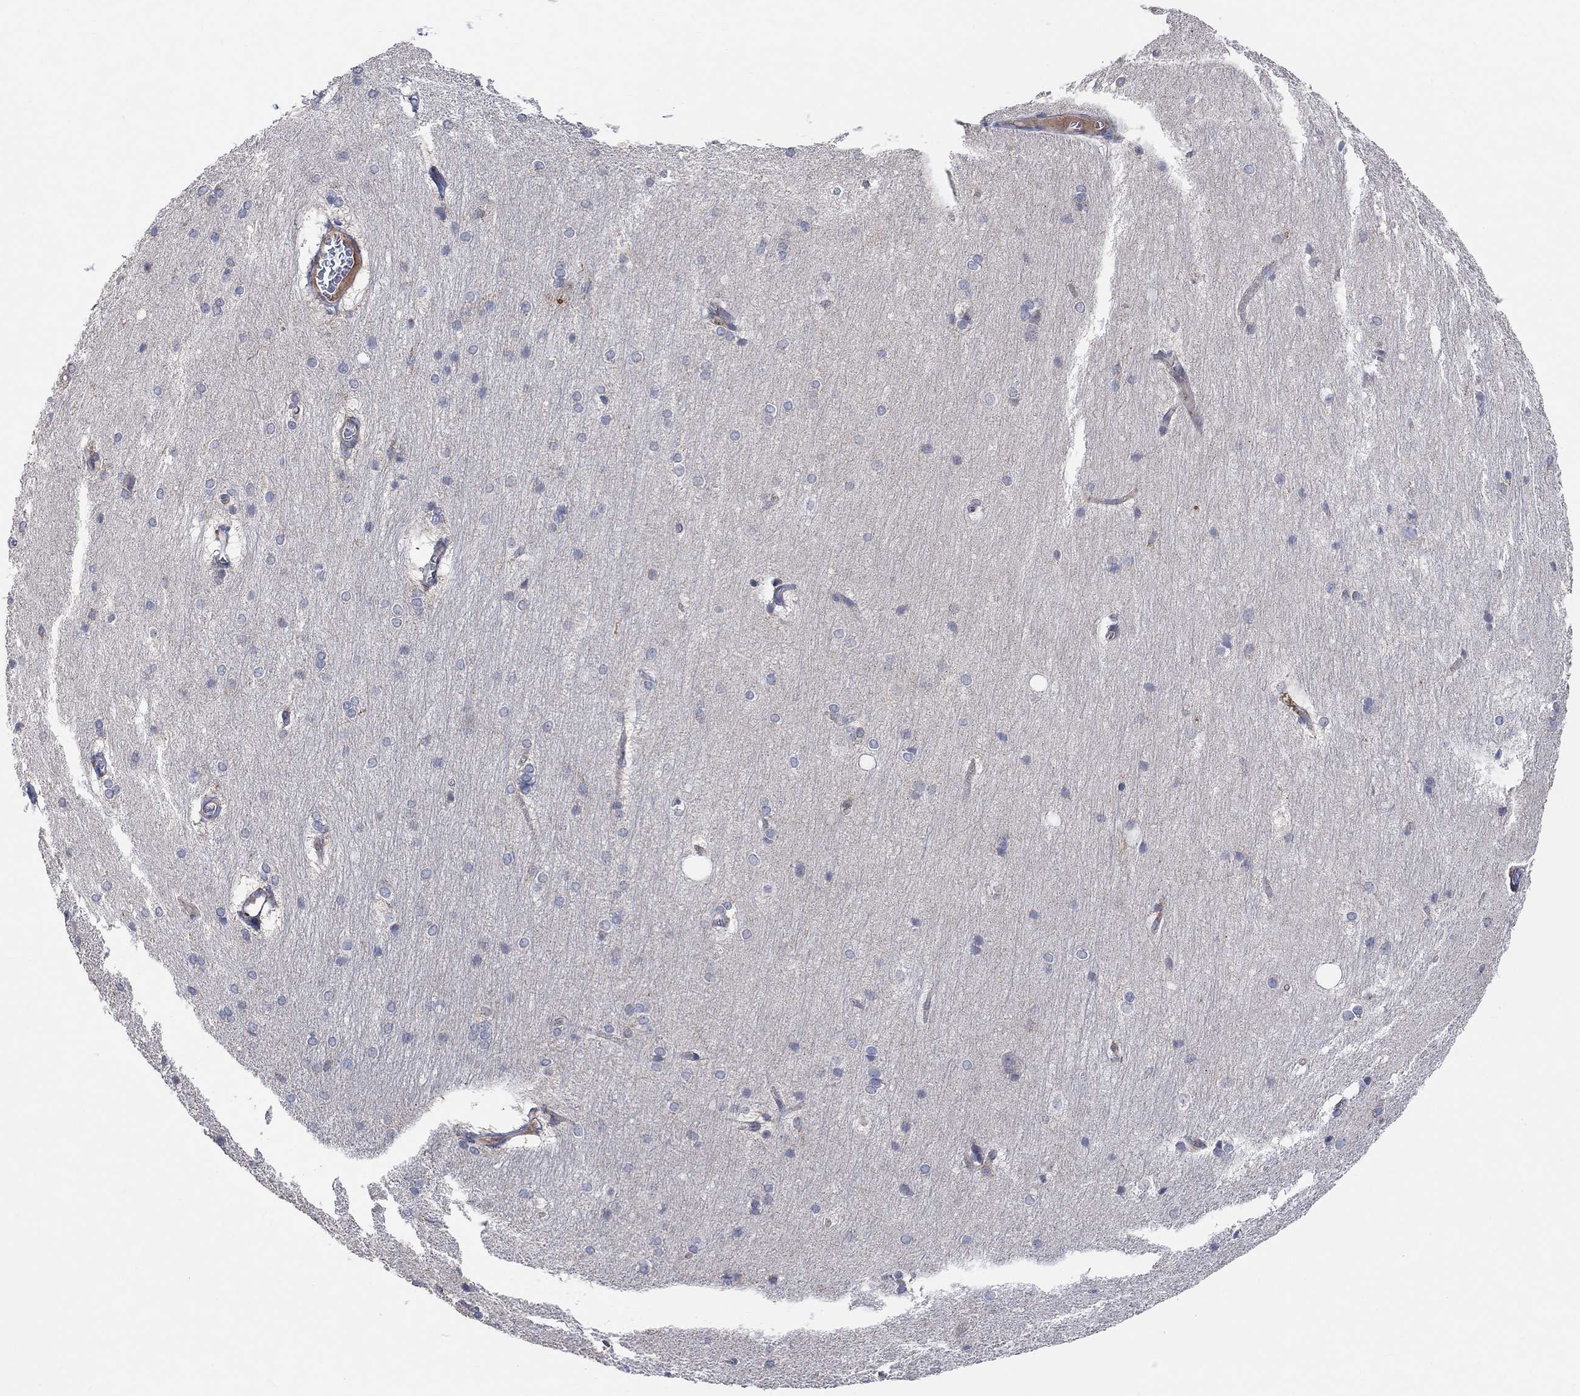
{"staining": {"intensity": "negative", "quantity": "none", "location": "none"}, "tissue": "hippocampus", "cell_type": "Glial cells", "image_type": "normal", "snomed": [{"axis": "morphology", "description": "Normal tissue, NOS"}, {"axis": "topography", "description": "Cerebral cortex"}, {"axis": "topography", "description": "Hippocampus"}], "caption": "DAB immunohistochemical staining of normal hippocampus demonstrates no significant staining in glial cells. The staining was performed using DAB to visualize the protein expression in brown, while the nuclei were stained in blue with hematoxylin (Magnification: 20x).", "gene": "BLOC1S3", "patient": {"sex": "female", "age": 19}}